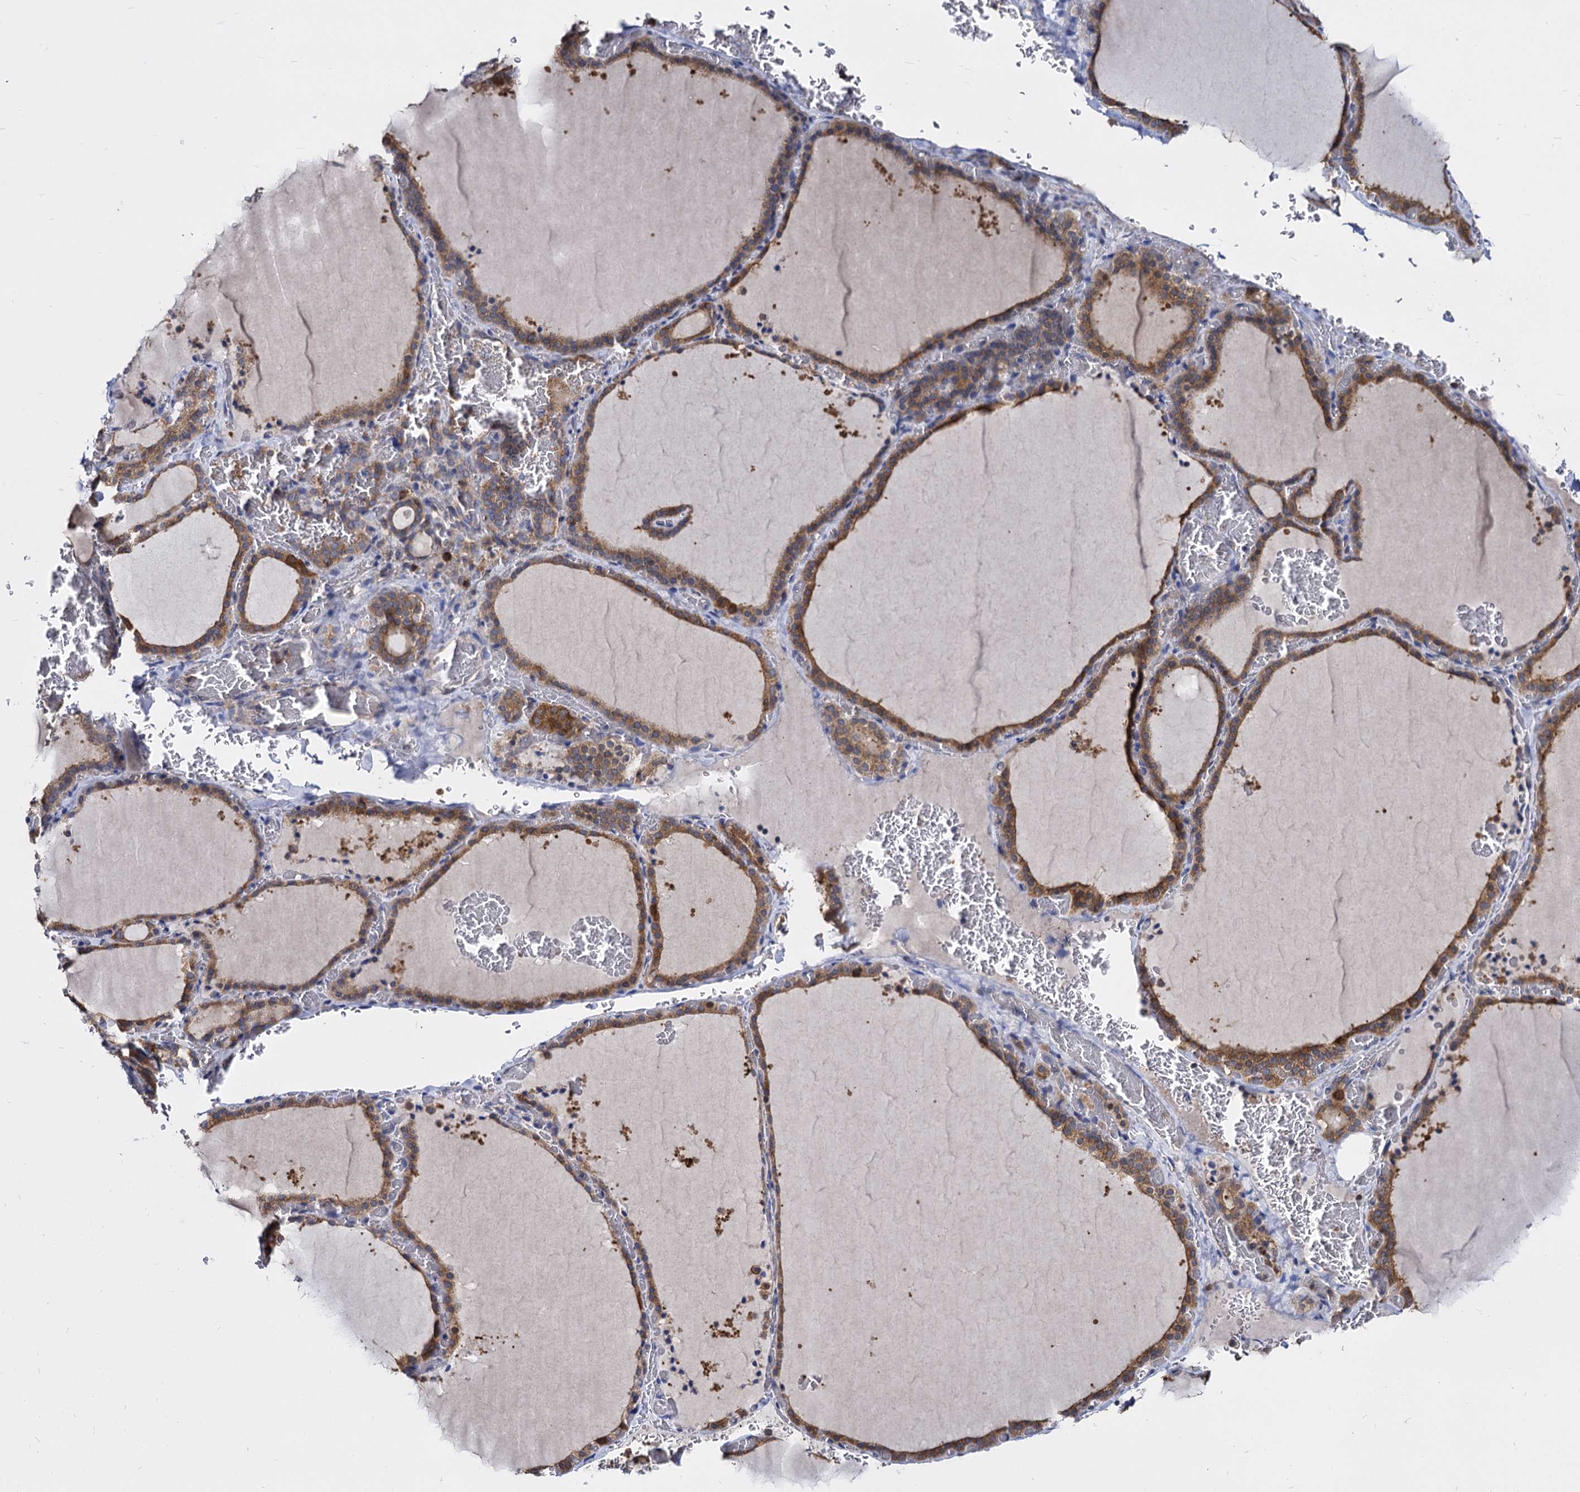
{"staining": {"intensity": "moderate", "quantity": ">75%", "location": "cytoplasmic/membranous"}, "tissue": "thyroid gland", "cell_type": "Glandular cells", "image_type": "normal", "snomed": [{"axis": "morphology", "description": "Normal tissue, NOS"}, {"axis": "topography", "description": "Thyroid gland"}], "caption": "Immunohistochemistry (IHC) (DAB) staining of normal human thyroid gland displays moderate cytoplasmic/membranous protein expression in about >75% of glandular cells.", "gene": "NME1", "patient": {"sex": "female", "age": 39}}